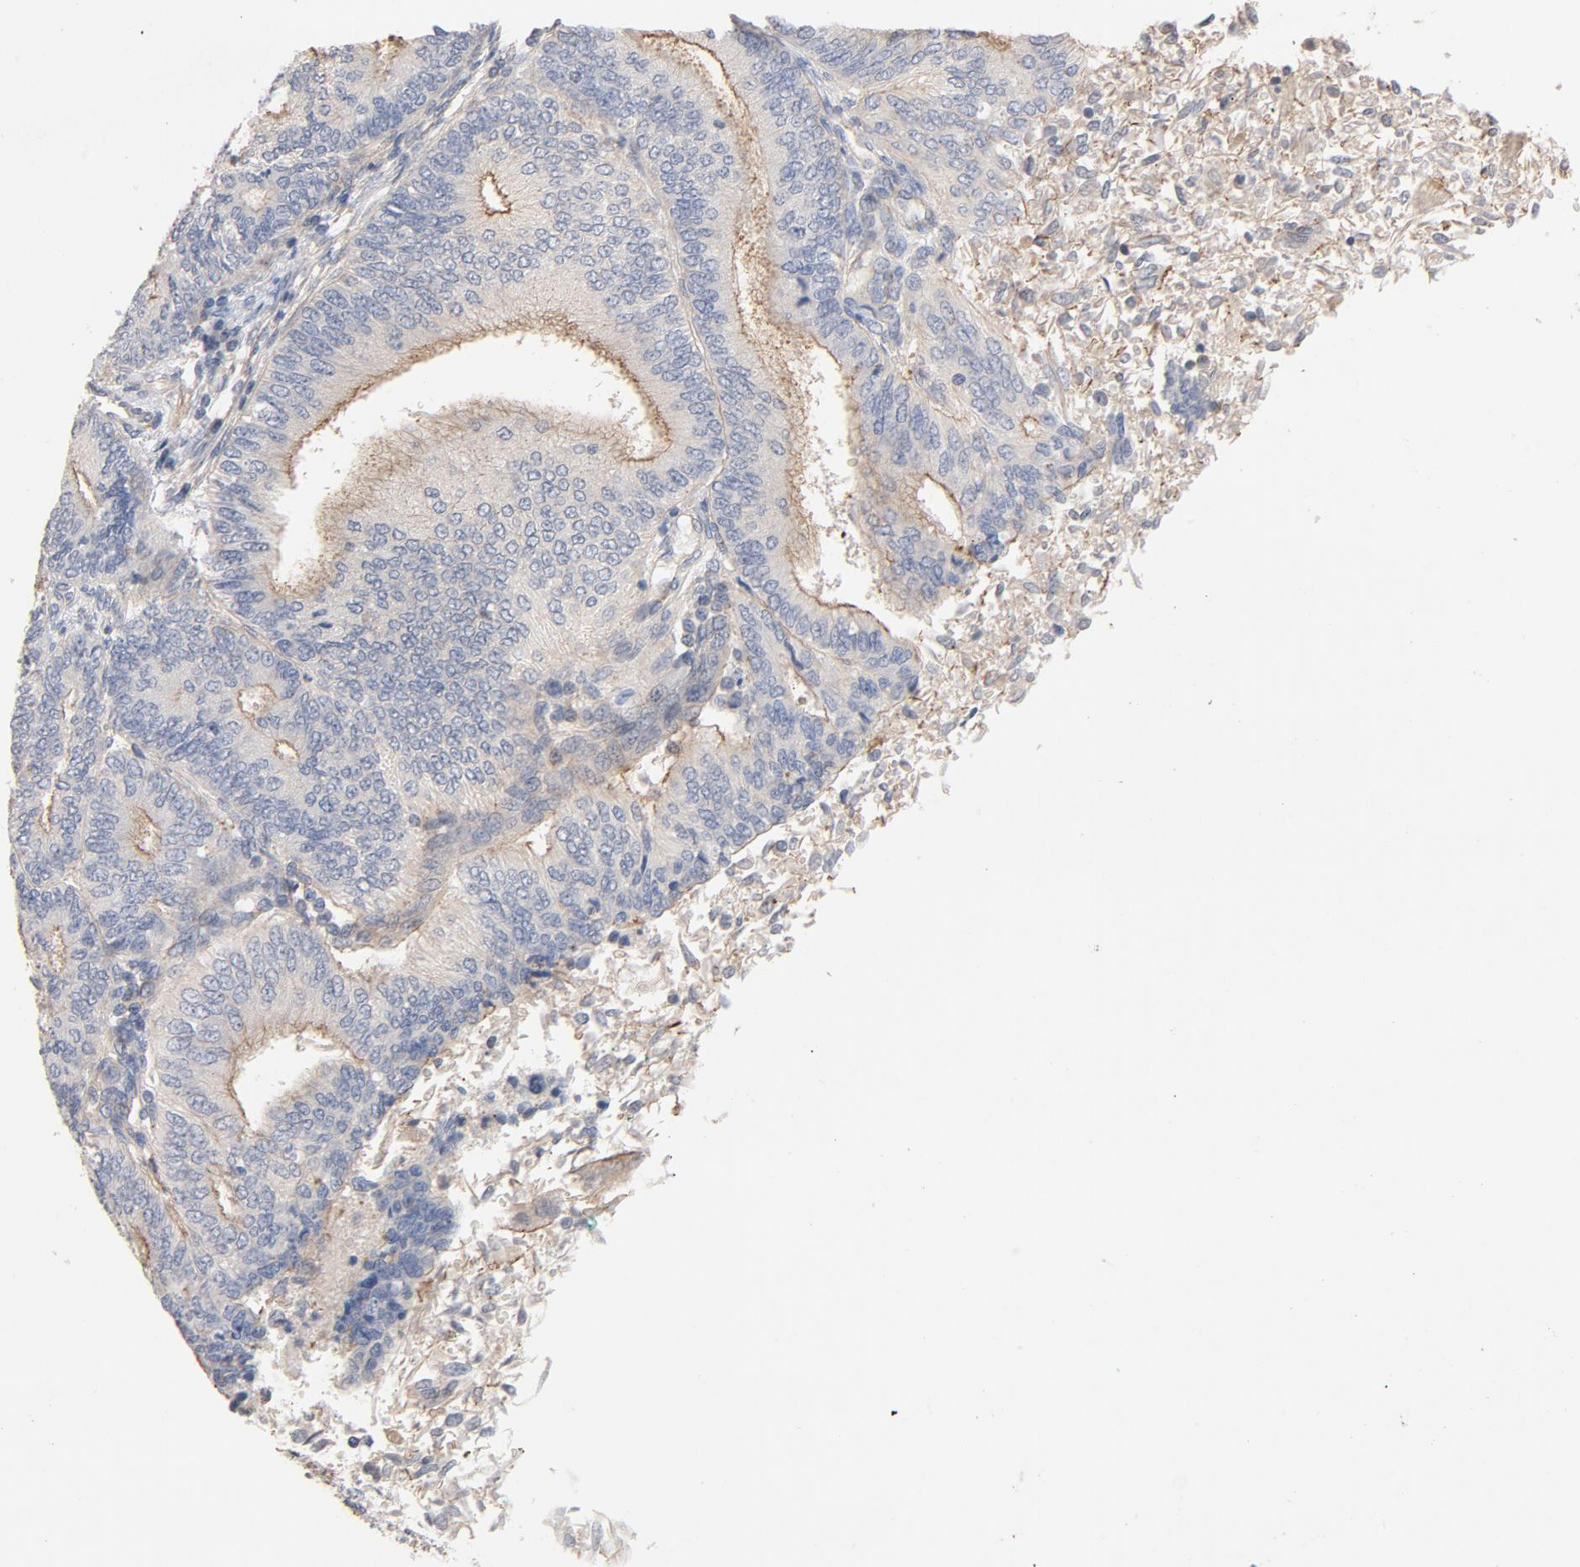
{"staining": {"intensity": "moderate", "quantity": ">75%", "location": "cytoplasmic/membranous"}, "tissue": "endometrial cancer", "cell_type": "Tumor cells", "image_type": "cancer", "snomed": [{"axis": "morphology", "description": "Adenocarcinoma, NOS"}, {"axis": "topography", "description": "Endometrium"}], "caption": "Immunohistochemistry histopathology image of human endometrial adenocarcinoma stained for a protein (brown), which displays medium levels of moderate cytoplasmic/membranous staining in approximately >75% of tumor cells.", "gene": "STRN3", "patient": {"sex": "female", "age": 55}}